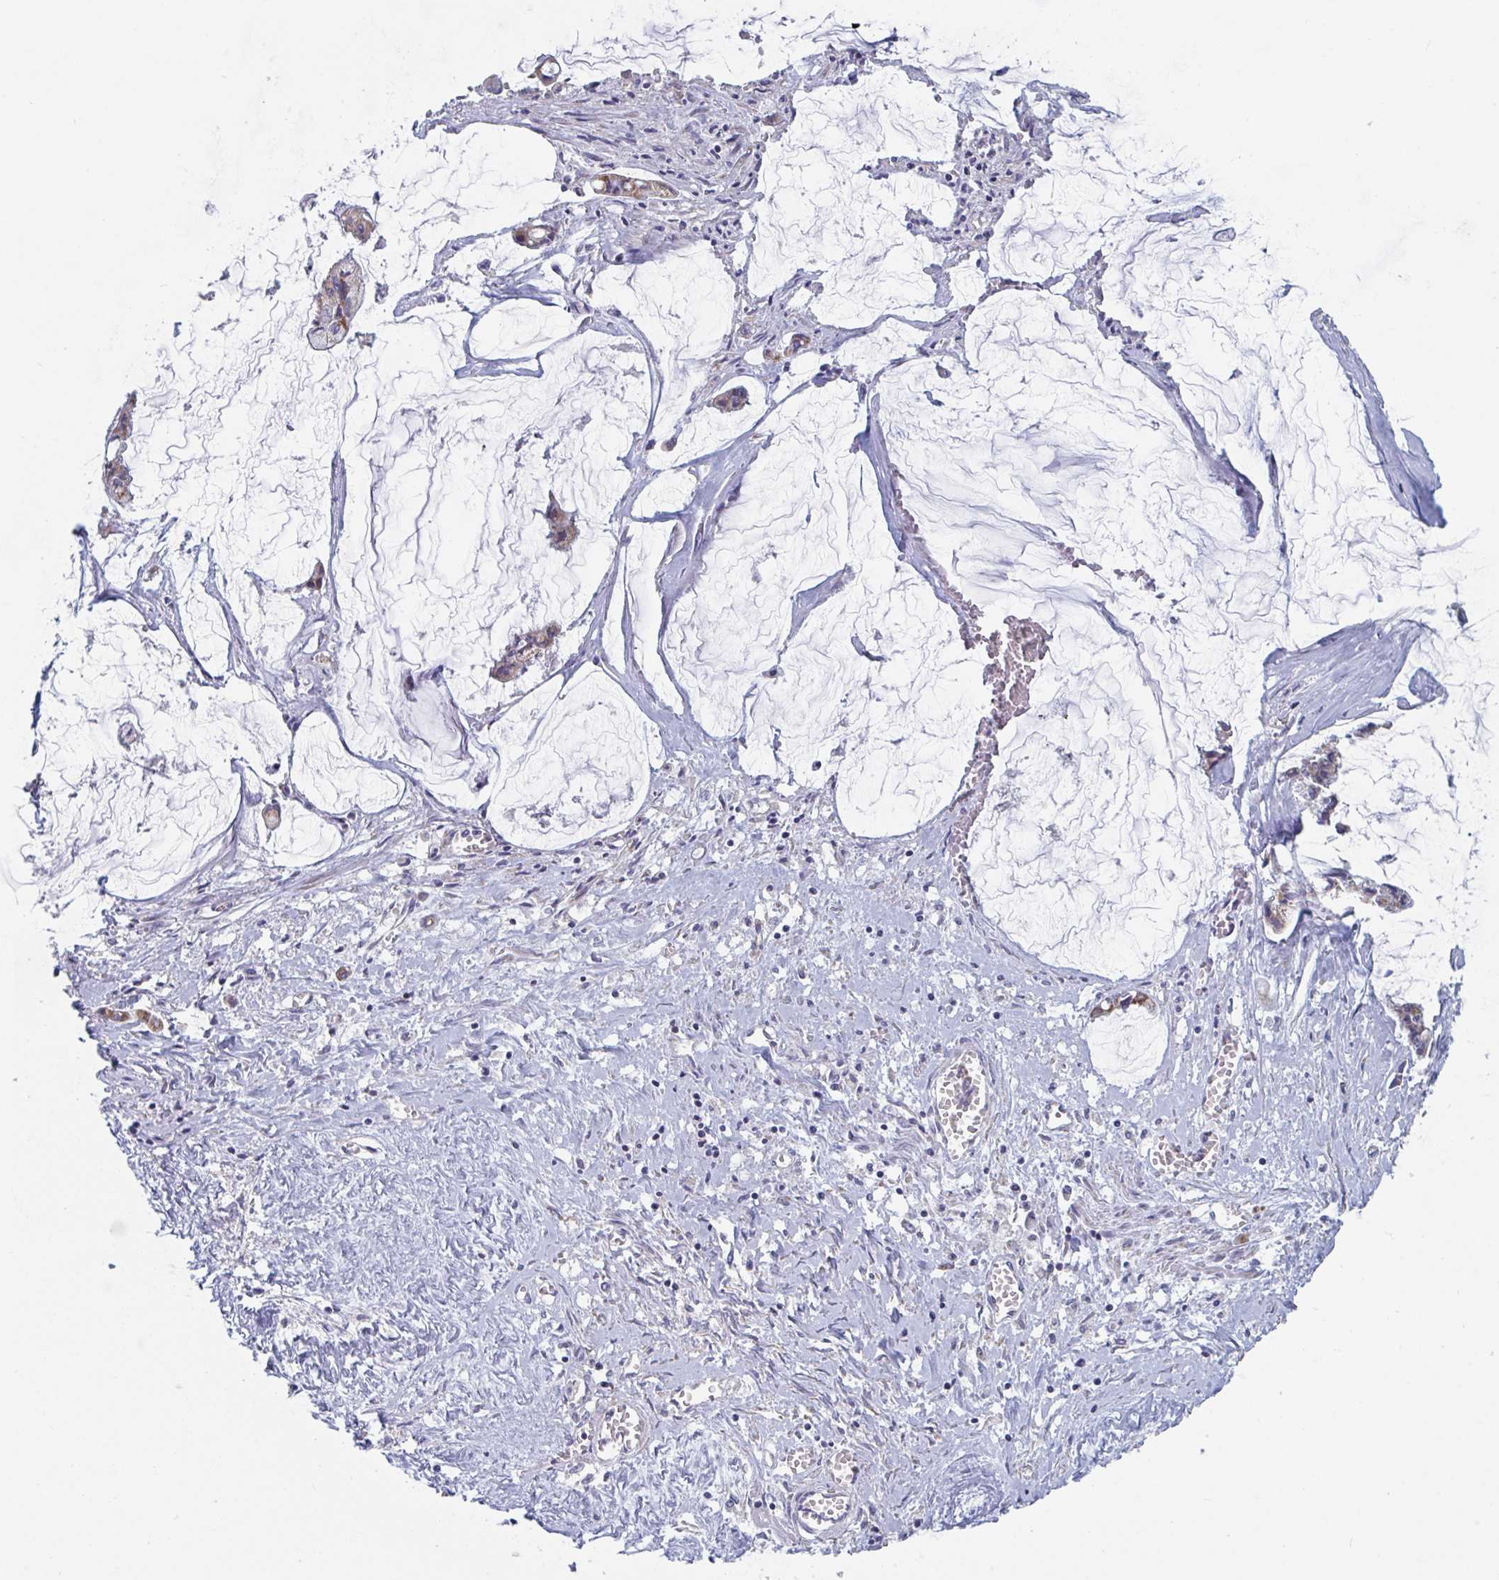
{"staining": {"intensity": "moderate", "quantity": ">75%", "location": "cytoplasmic/membranous"}, "tissue": "ovarian cancer", "cell_type": "Tumor cells", "image_type": "cancer", "snomed": [{"axis": "morphology", "description": "Cystadenocarcinoma, mucinous, NOS"}, {"axis": "topography", "description": "Ovary"}], "caption": "Human ovarian cancer (mucinous cystadenocarcinoma) stained for a protein (brown) reveals moderate cytoplasmic/membranous positive expression in approximately >75% of tumor cells.", "gene": "MRPL53", "patient": {"sex": "female", "age": 90}}